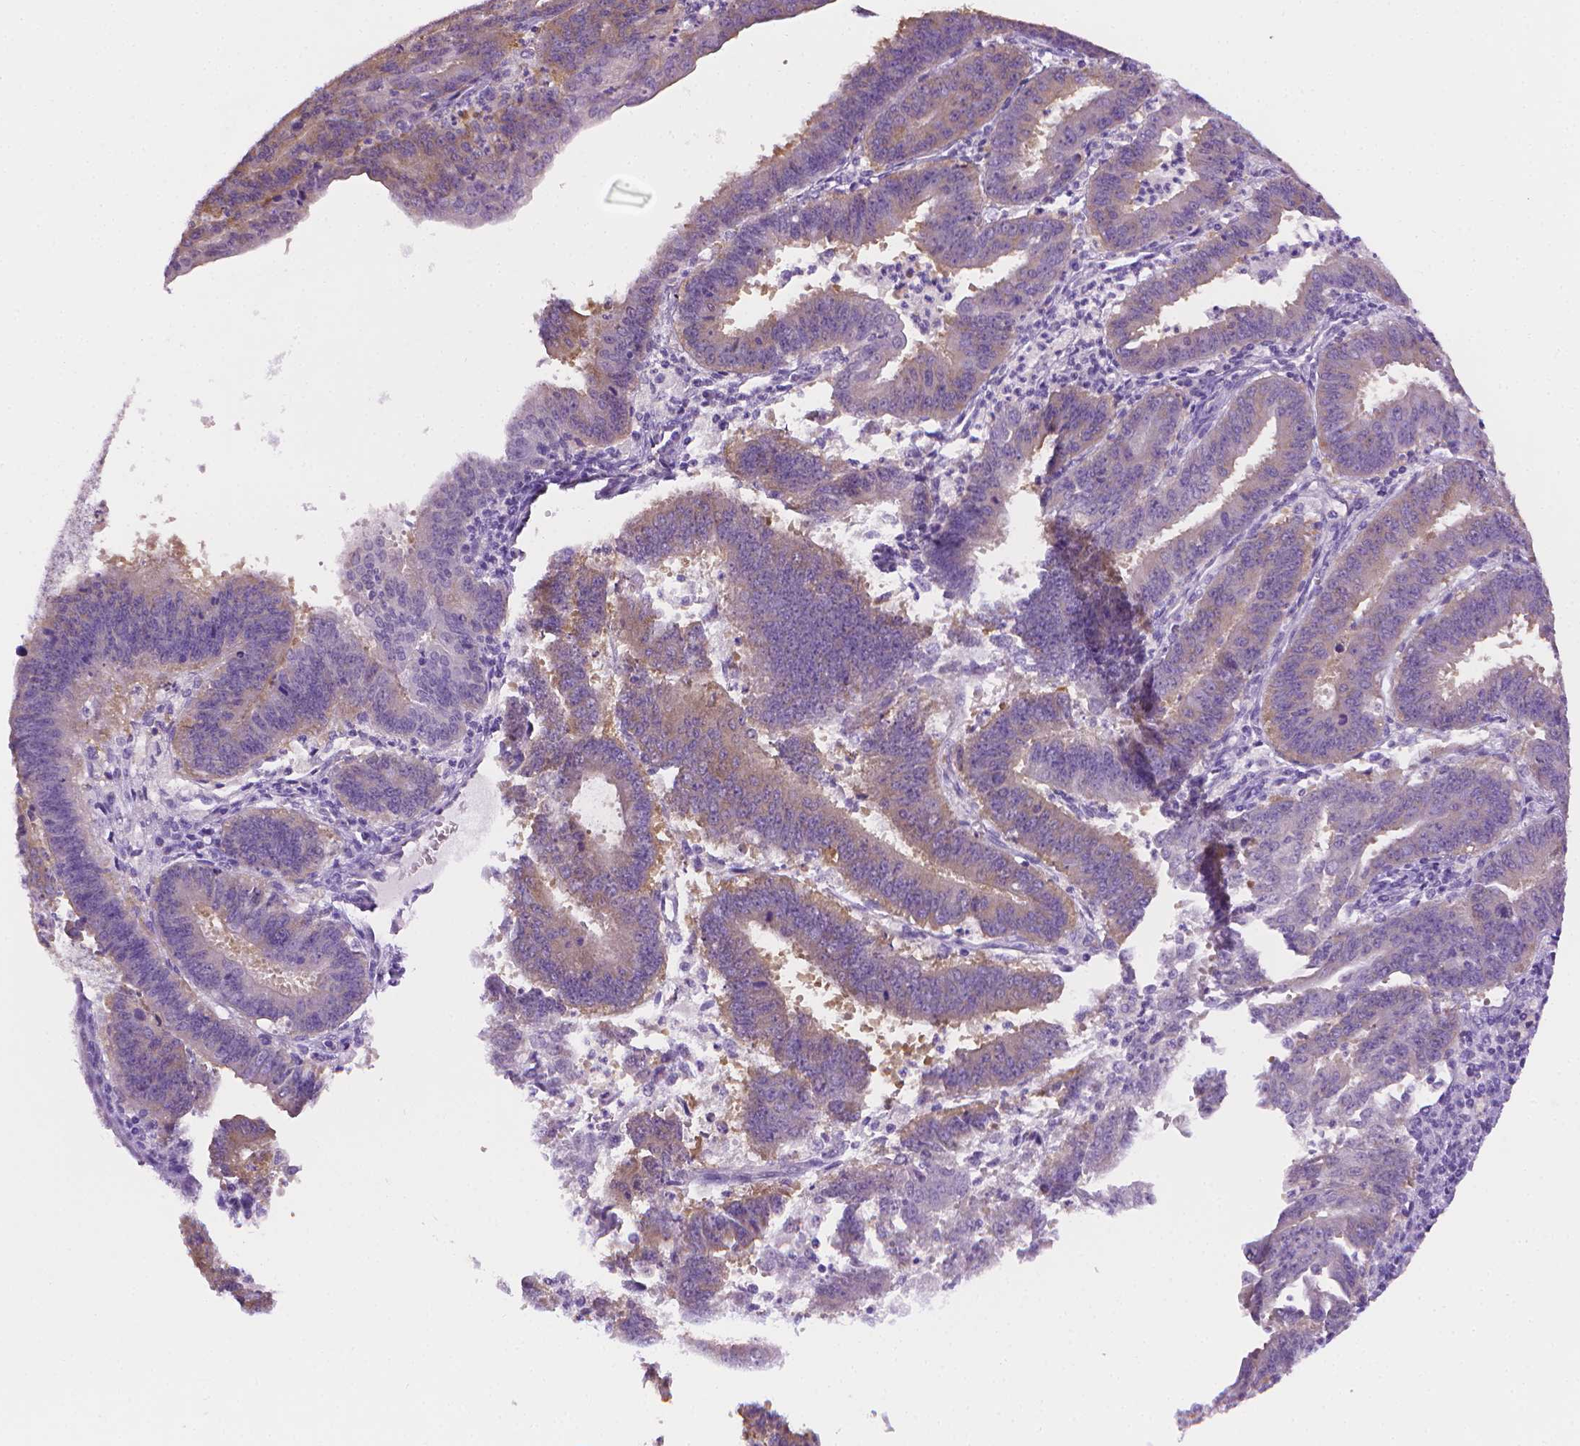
{"staining": {"intensity": "weak", "quantity": ">75%", "location": "cytoplasmic/membranous"}, "tissue": "endometrial cancer", "cell_type": "Tumor cells", "image_type": "cancer", "snomed": [{"axis": "morphology", "description": "Adenocarcinoma, NOS"}, {"axis": "topography", "description": "Endometrium"}], "caption": "There is low levels of weak cytoplasmic/membranous positivity in tumor cells of endometrial adenocarcinoma, as demonstrated by immunohistochemical staining (brown color).", "gene": "FASN", "patient": {"sex": "female", "age": 73}}